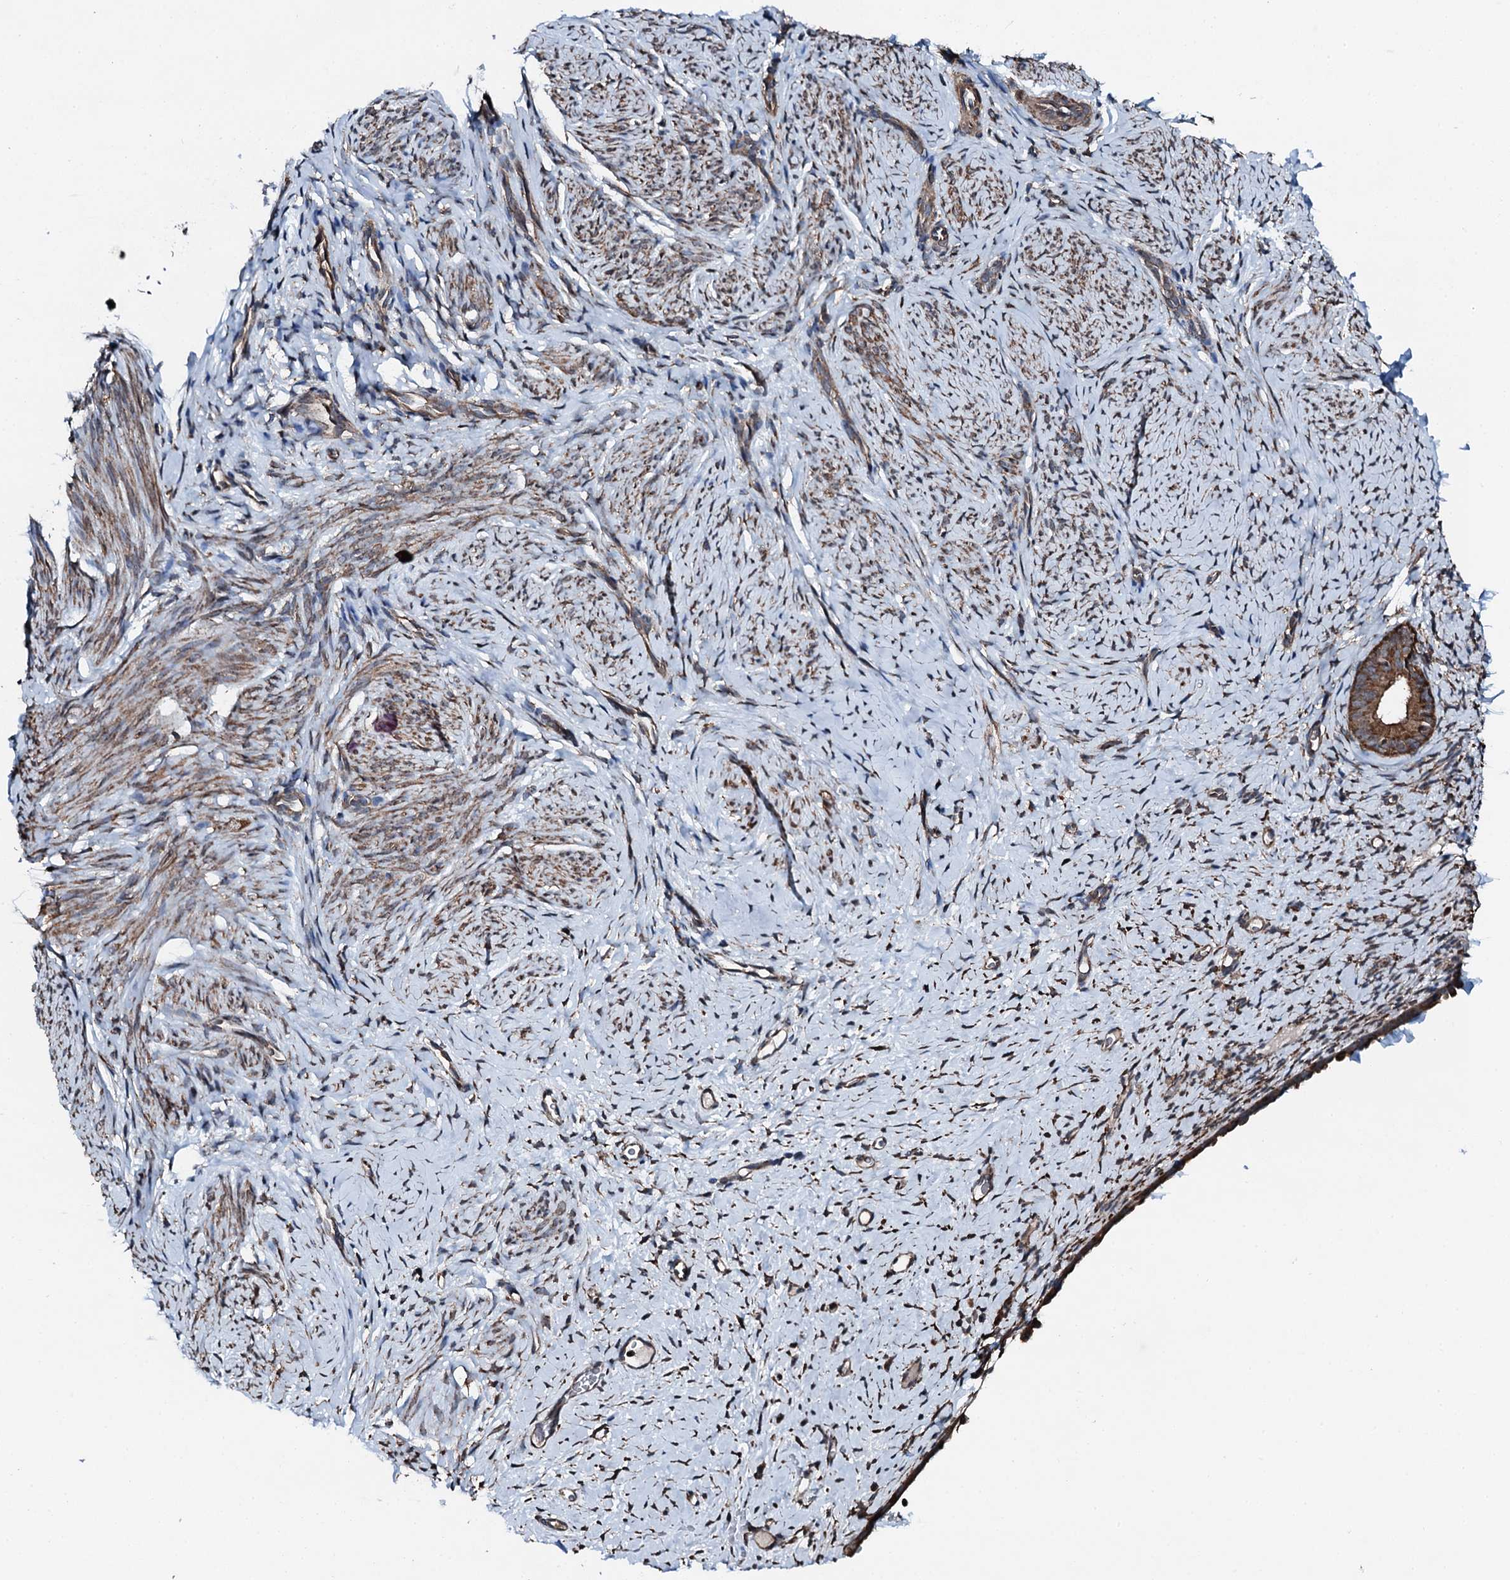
{"staining": {"intensity": "negative", "quantity": "none", "location": "none"}, "tissue": "endometrium", "cell_type": "Cells in endometrial stroma", "image_type": "normal", "snomed": [{"axis": "morphology", "description": "Normal tissue, NOS"}, {"axis": "topography", "description": "Endometrium"}], "caption": "This is a micrograph of immunohistochemistry (IHC) staining of unremarkable endometrium, which shows no staining in cells in endometrial stroma.", "gene": "EDC4", "patient": {"sex": "female", "age": 65}}